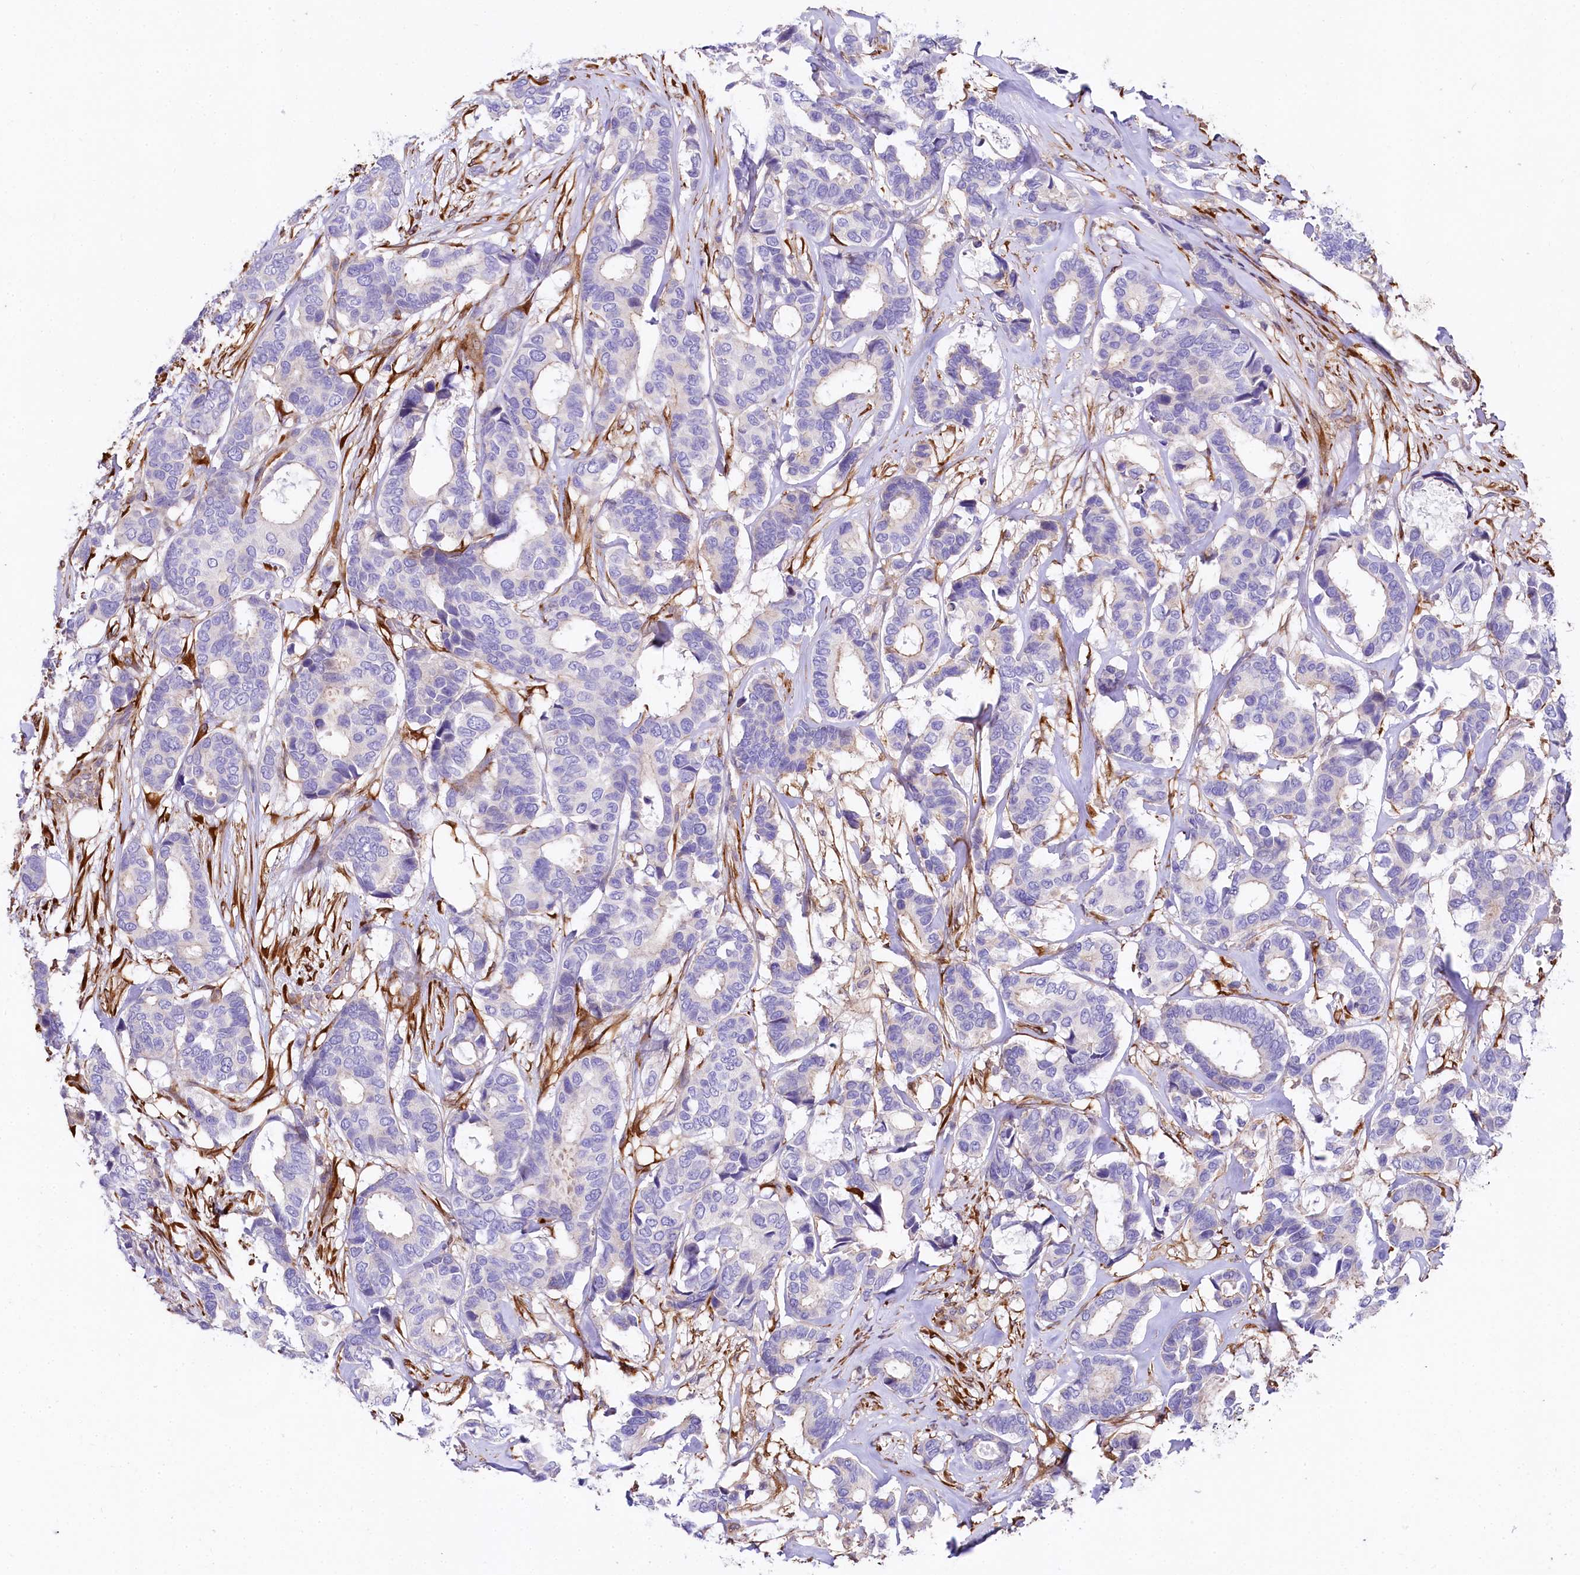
{"staining": {"intensity": "negative", "quantity": "none", "location": "none"}, "tissue": "breast cancer", "cell_type": "Tumor cells", "image_type": "cancer", "snomed": [{"axis": "morphology", "description": "Duct carcinoma"}, {"axis": "topography", "description": "Breast"}], "caption": "Breast cancer was stained to show a protein in brown. There is no significant staining in tumor cells.", "gene": "FCHSD2", "patient": {"sex": "female", "age": 87}}